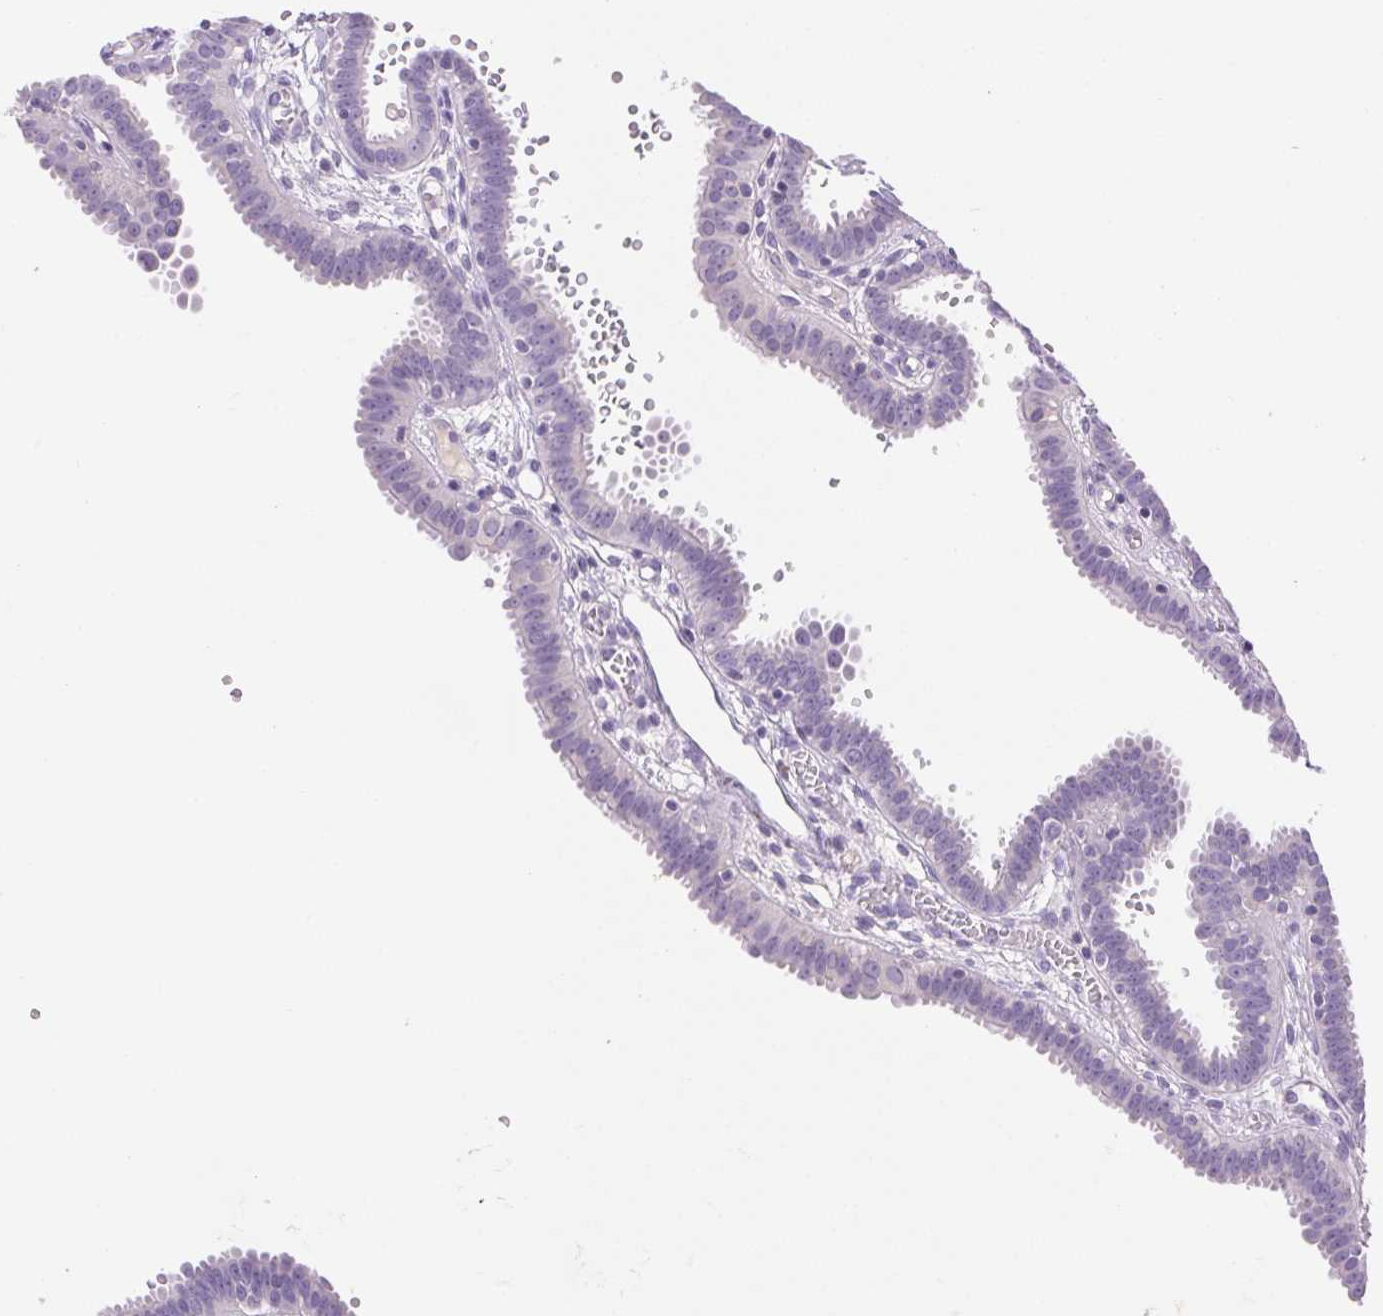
{"staining": {"intensity": "negative", "quantity": "none", "location": "none"}, "tissue": "fallopian tube", "cell_type": "Glandular cells", "image_type": "normal", "snomed": [{"axis": "morphology", "description": "Normal tissue, NOS"}, {"axis": "topography", "description": "Fallopian tube"}], "caption": "DAB (3,3'-diaminobenzidine) immunohistochemical staining of benign human fallopian tube reveals no significant expression in glandular cells.", "gene": "ARHGAP11B", "patient": {"sex": "female", "age": 37}}